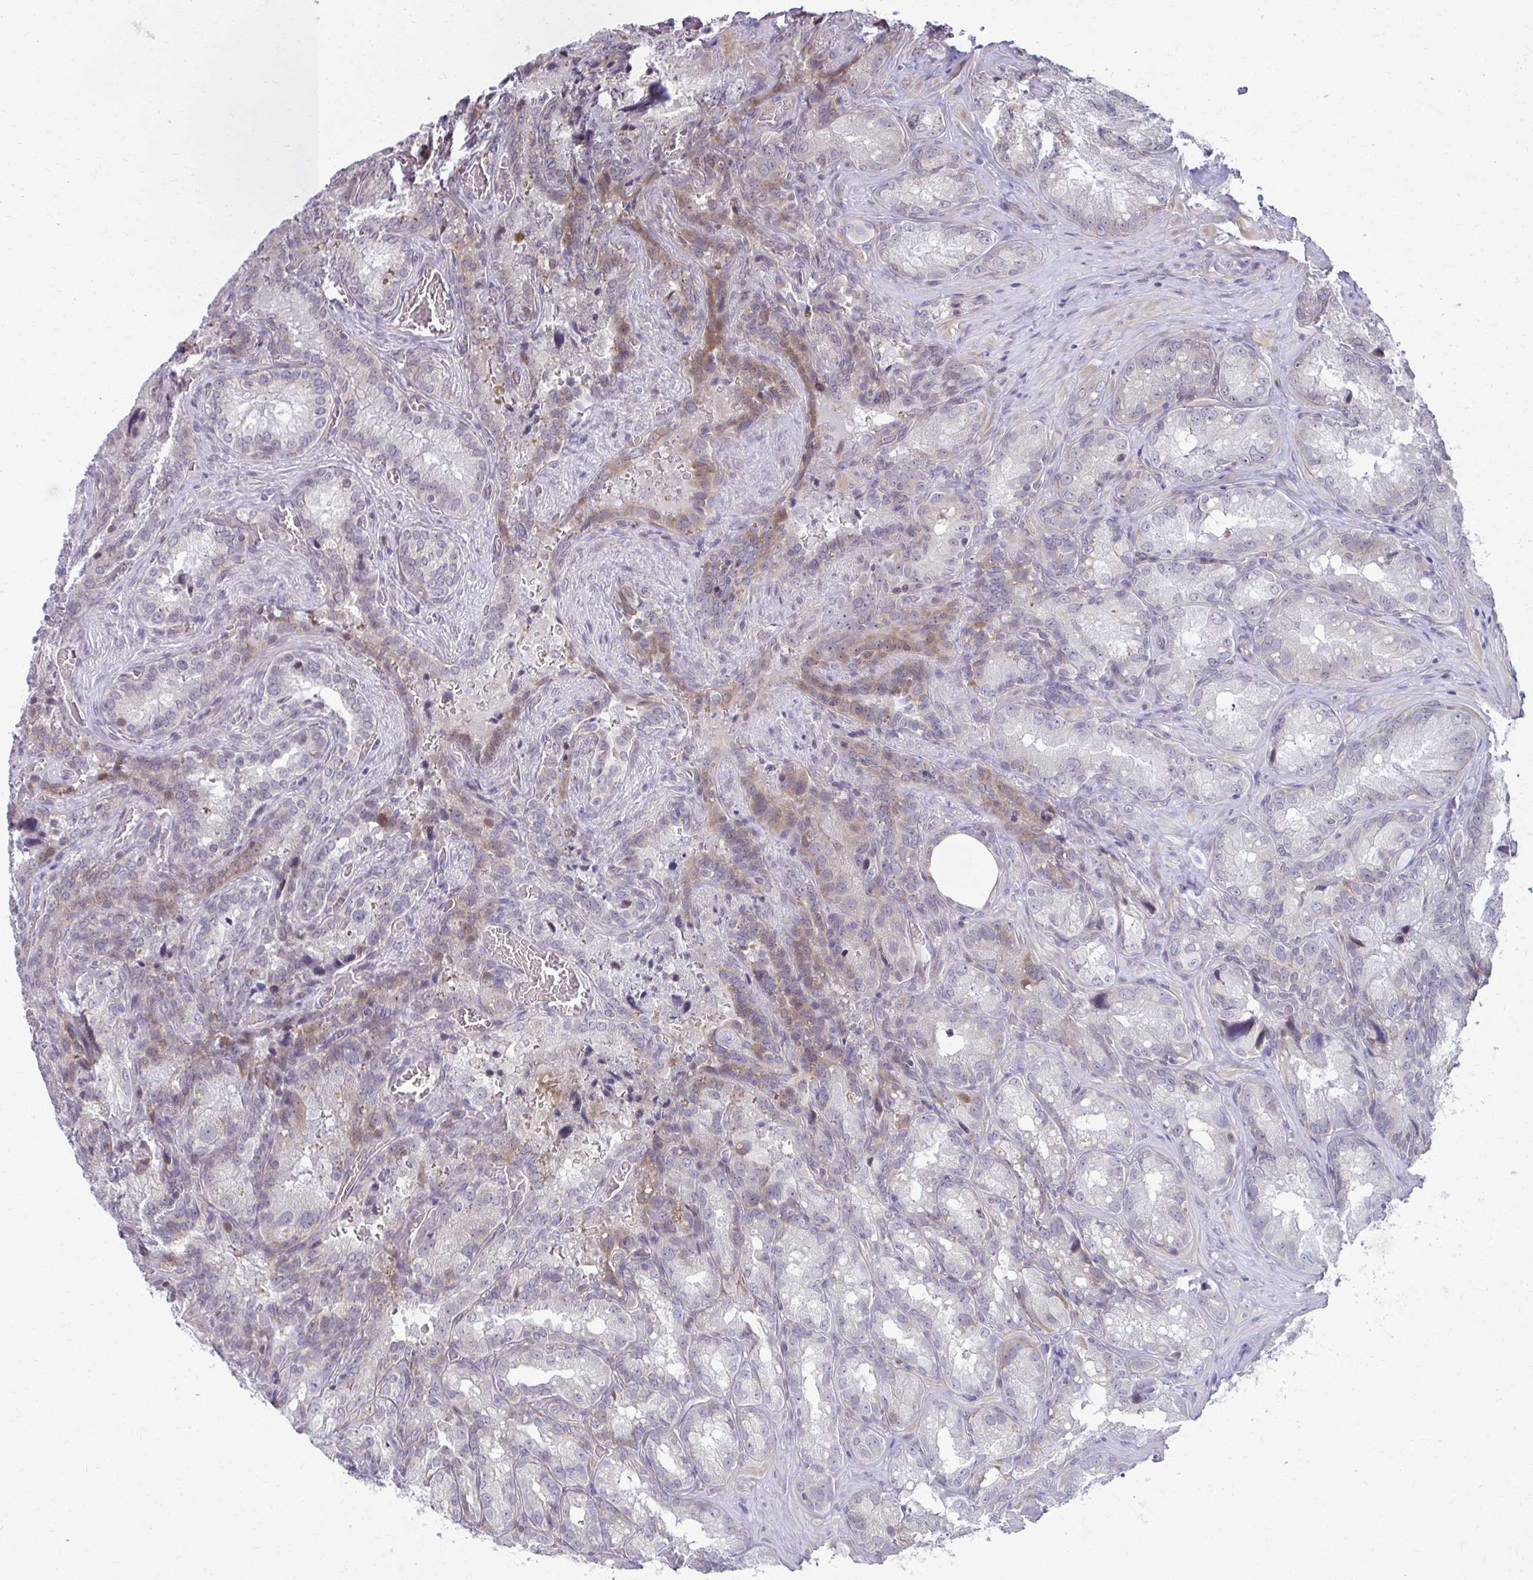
{"staining": {"intensity": "moderate", "quantity": "<25%", "location": "cytoplasmic/membranous,nuclear"}, "tissue": "seminal vesicle", "cell_type": "Glandular cells", "image_type": "normal", "snomed": [{"axis": "morphology", "description": "Normal tissue, NOS"}, {"axis": "topography", "description": "Seminal veicle"}], "caption": "This image exhibits normal seminal vesicle stained with immunohistochemistry to label a protein in brown. The cytoplasmic/membranous,nuclear of glandular cells show moderate positivity for the protein. Nuclei are counter-stained blue.", "gene": "MAF1", "patient": {"sex": "male", "age": 47}}